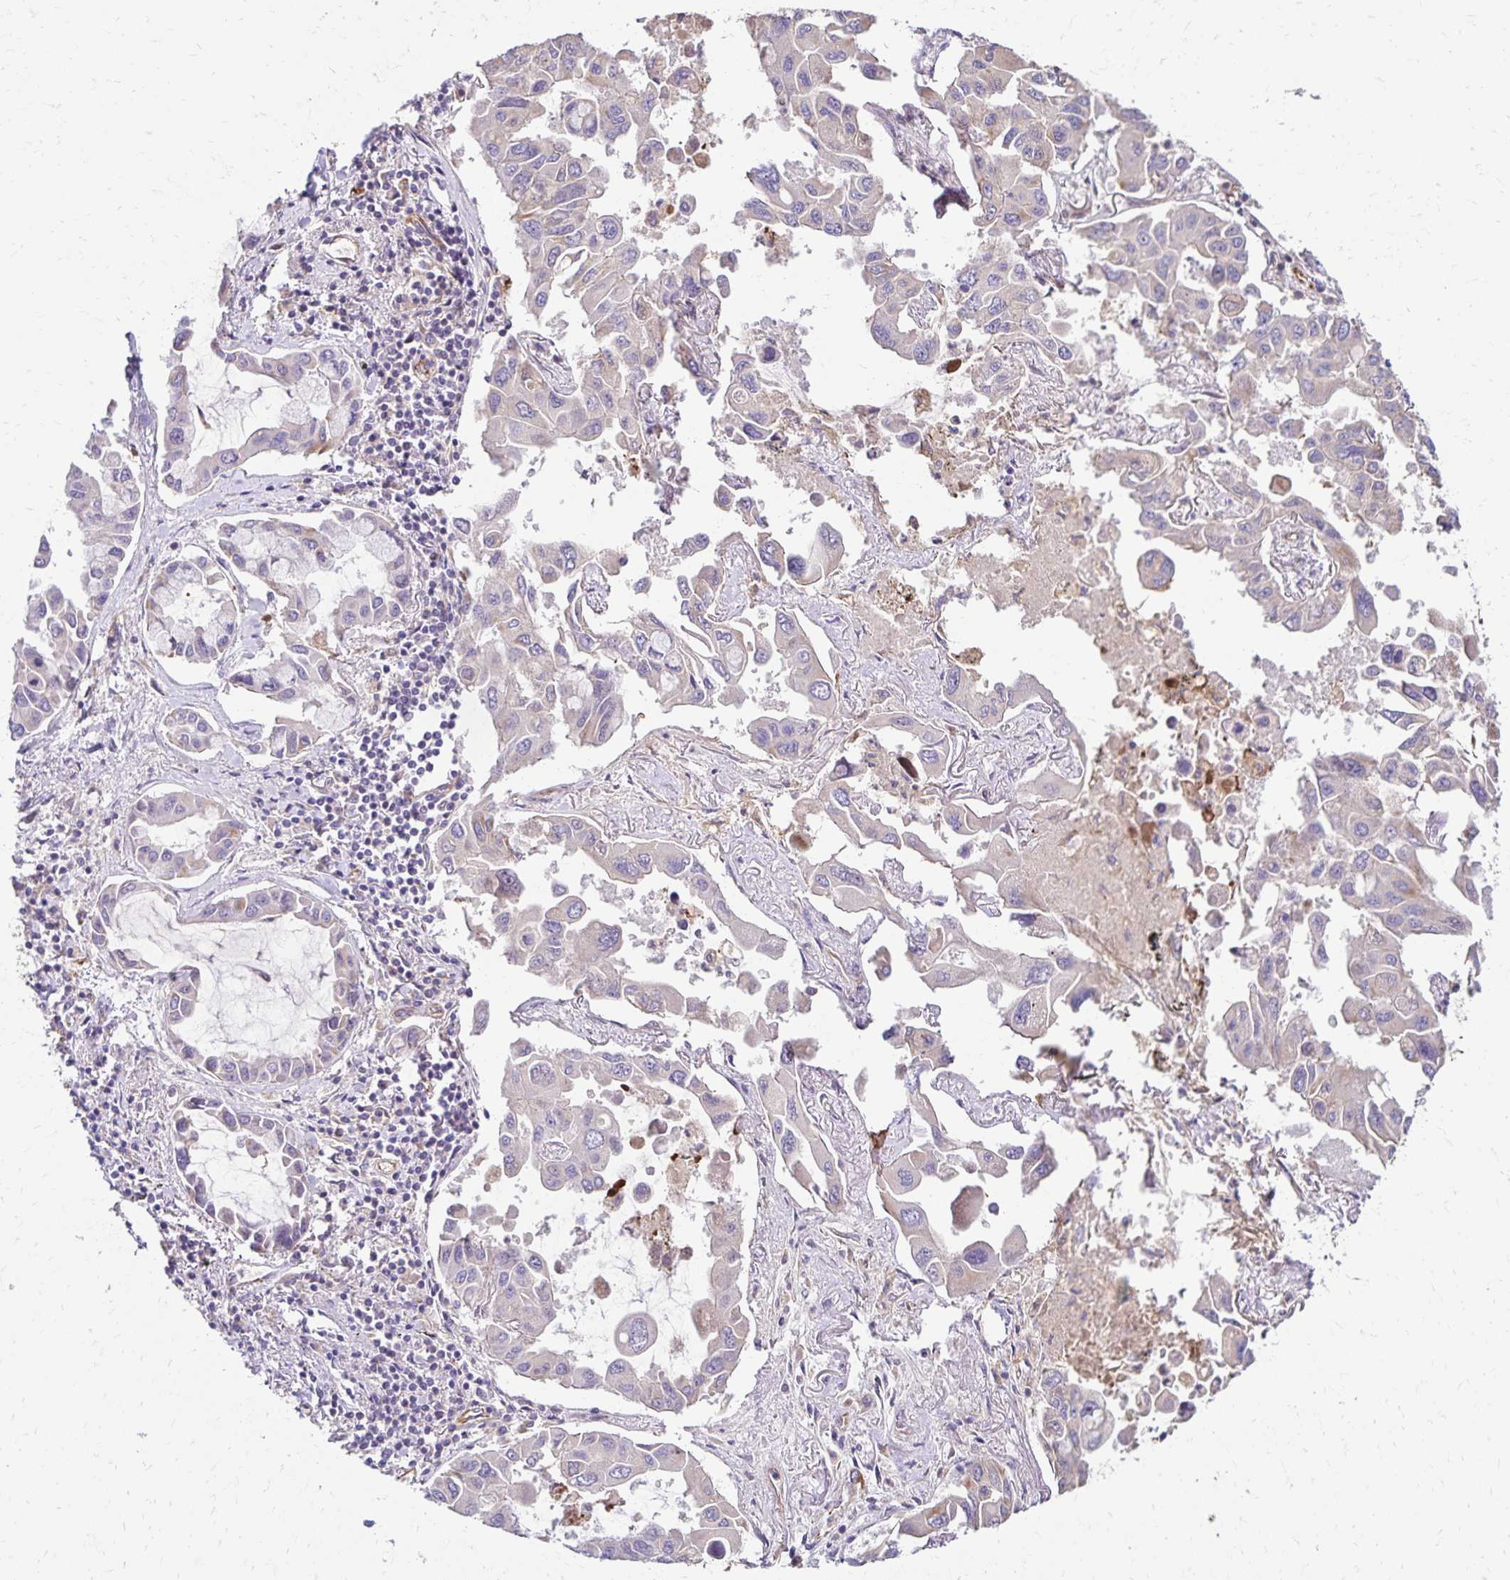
{"staining": {"intensity": "negative", "quantity": "none", "location": "none"}, "tissue": "lung cancer", "cell_type": "Tumor cells", "image_type": "cancer", "snomed": [{"axis": "morphology", "description": "Adenocarcinoma, NOS"}, {"axis": "topography", "description": "Lung"}], "caption": "Tumor cells are negative for protein expression in human lung adenocarcinoma.", "gene": "TRPV6", "patient": {"sex": "male", "age": 64}}